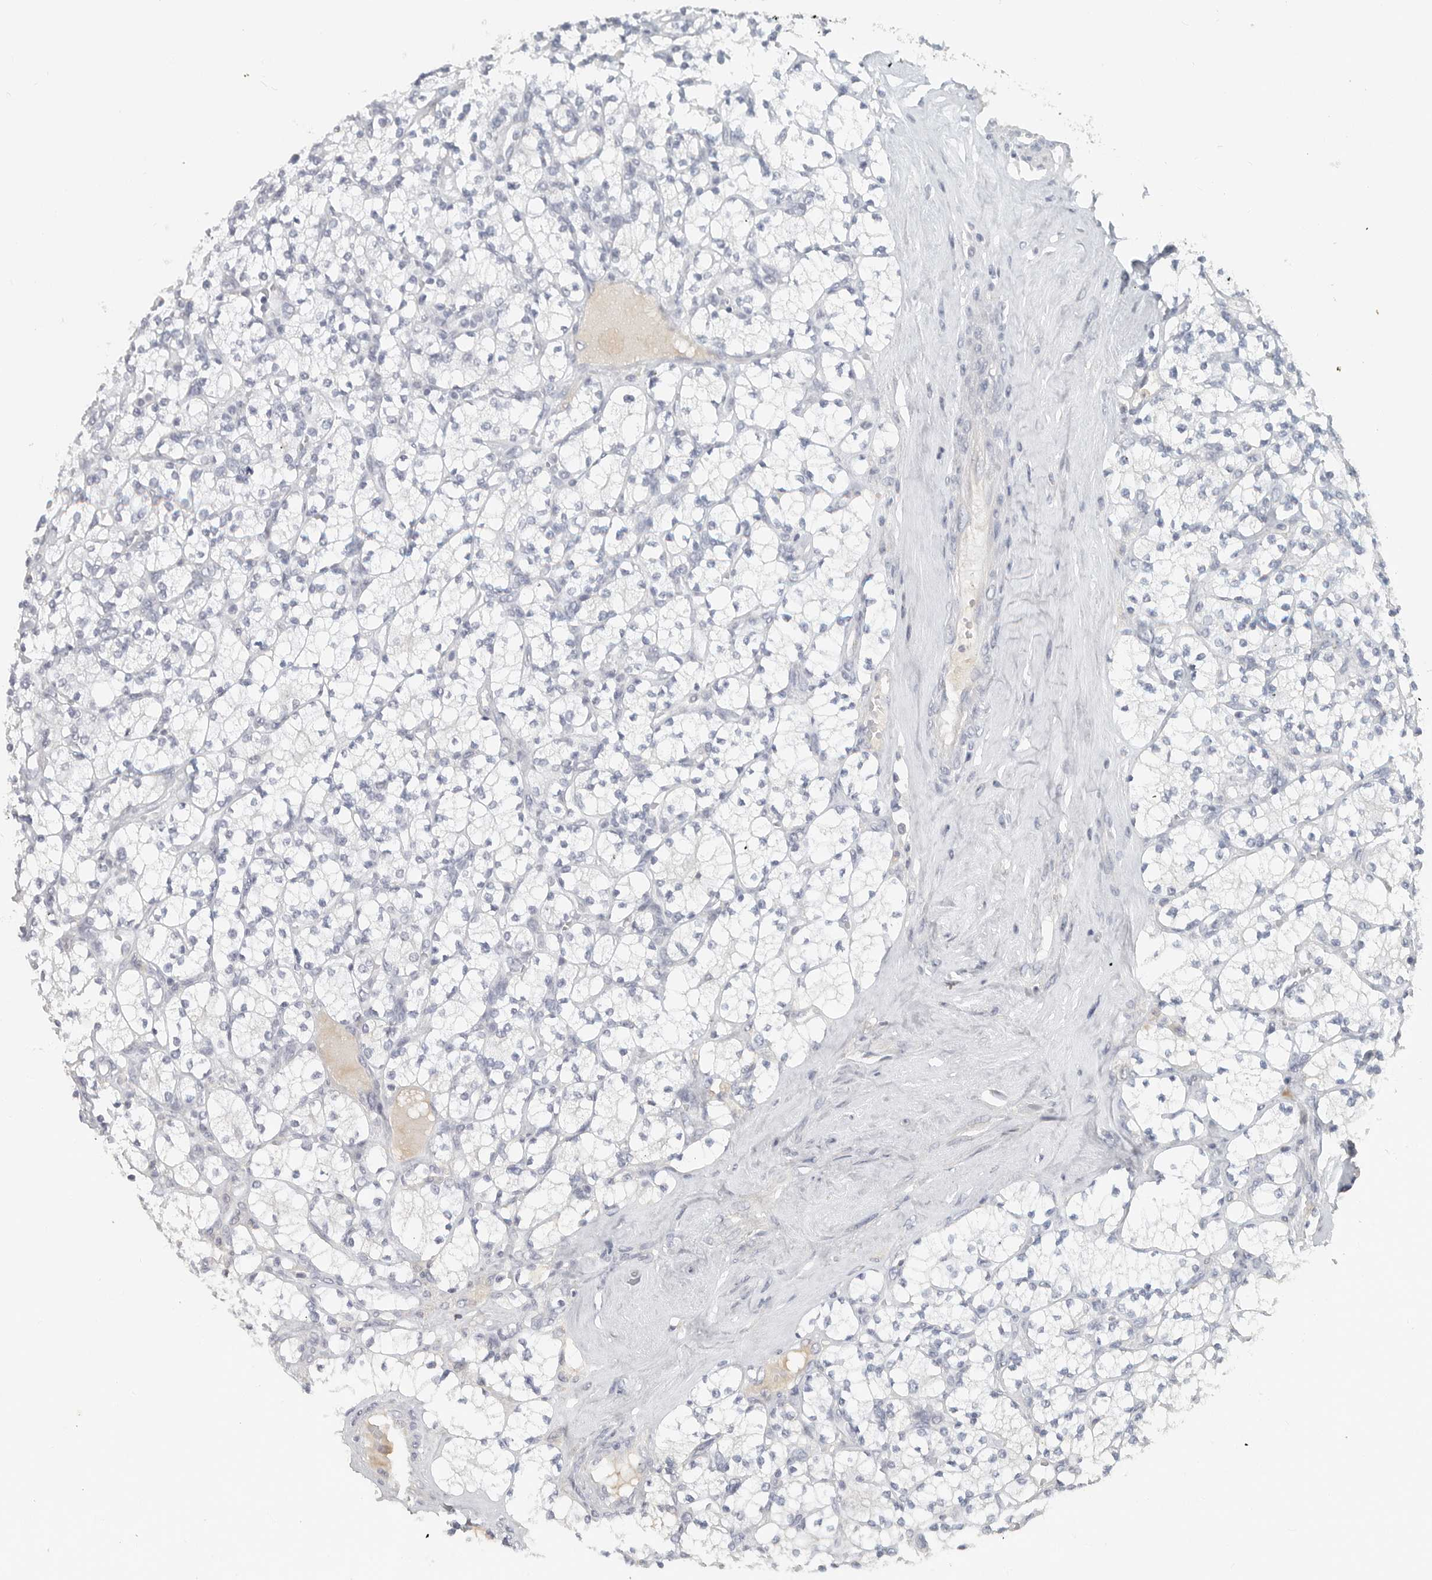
{"staining": {"intensity": "negative", "quantity": "none", "location": "none"}, "tissue": "renal cancer", "cell_type": "Tumor cells", "image_type": "cancer", "snomed": [{"axis": "morphology", "description": "Adenocarcinoma, NOS"}, {"axis": "topography", "description": "Kidney"}], "caption": "Immunohistochemical staining of human renal cancer displays no significant staining in tumor cells.", "gene": "PAM", "patient": {"sex": "male", "age": 77}}